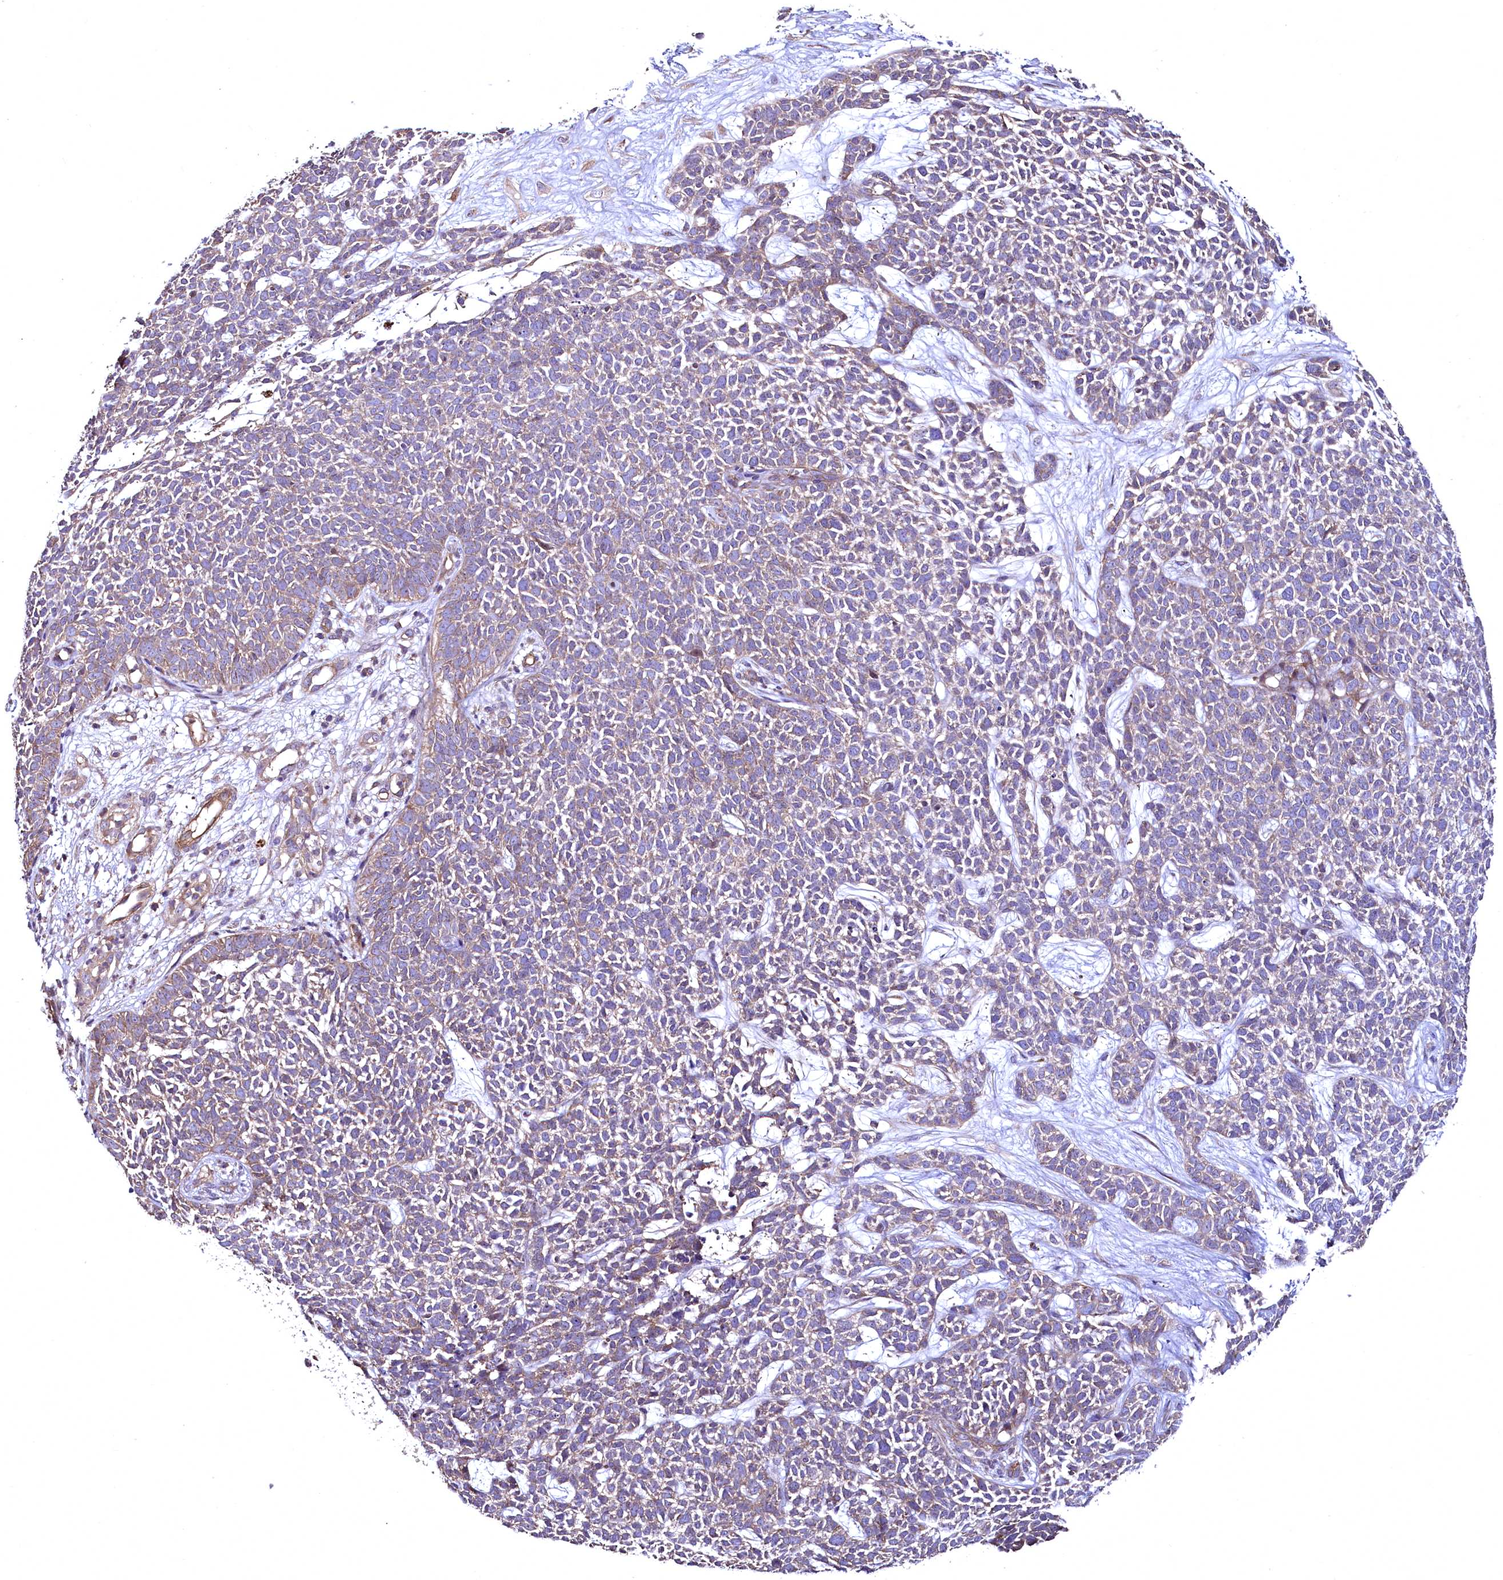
{"staining": {"intensity": "weak", "quantity": "25%-75%", "location": "cytoplasmic/membranous"}, "tissue": "skin cancer", "cell_type": "Tumor cells", "image_type": "cancer", "snomed": [{"axis": "morphology", "description": "Basal cell carcinoma"}, {"axis": "topography", "description": "Skin"}], "caption": "Skin cancer tissue displays weak cytoplasmic/membranous positivity in about 25%-75% of tumor cells, visualized by immunohistochemistry.", "gene": "TBCEL", "patient": {"sex": "female", "age": 84}}